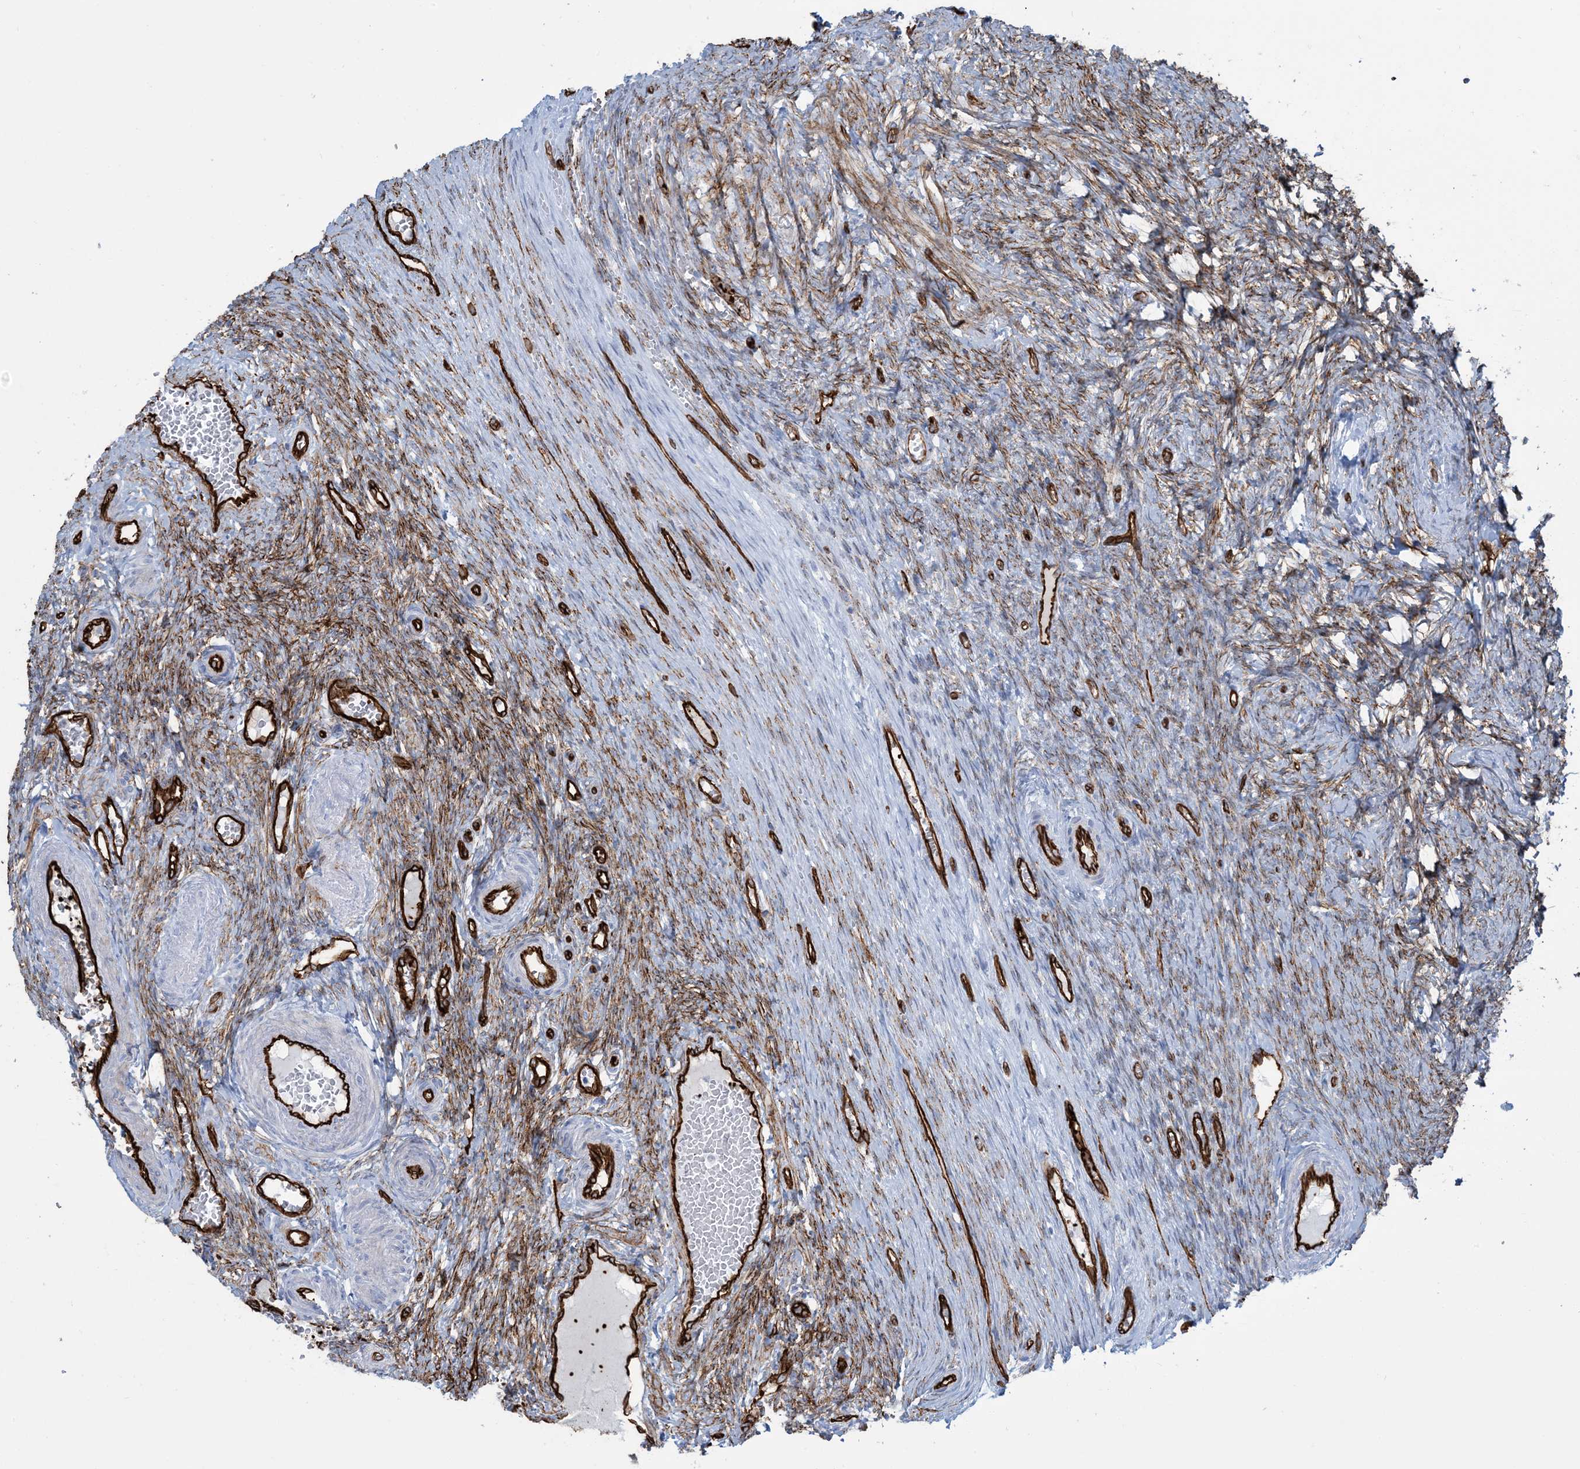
{"staining": {"intensity": "moderate", "quantity": "<25%", "location": "cytoplasmic/membranous"}, "tissue": "ovary", "cell_type": "Ovarian stroma cells", "image_type": "normal", "snomed": [{"axis": "morphology", "description": "Adenocarcinoma, NOS"}, {"axis": "topography", "description": "Endometrium"}], "caption": "Immunohistochemical staining of benign ovary demonstrates moderate cytoplasmic/membranous protein positivity in about <25% of ovarian stroma cells.", "gene": "EPS8L3", "patient": {"sex": "female", "age": 32}}